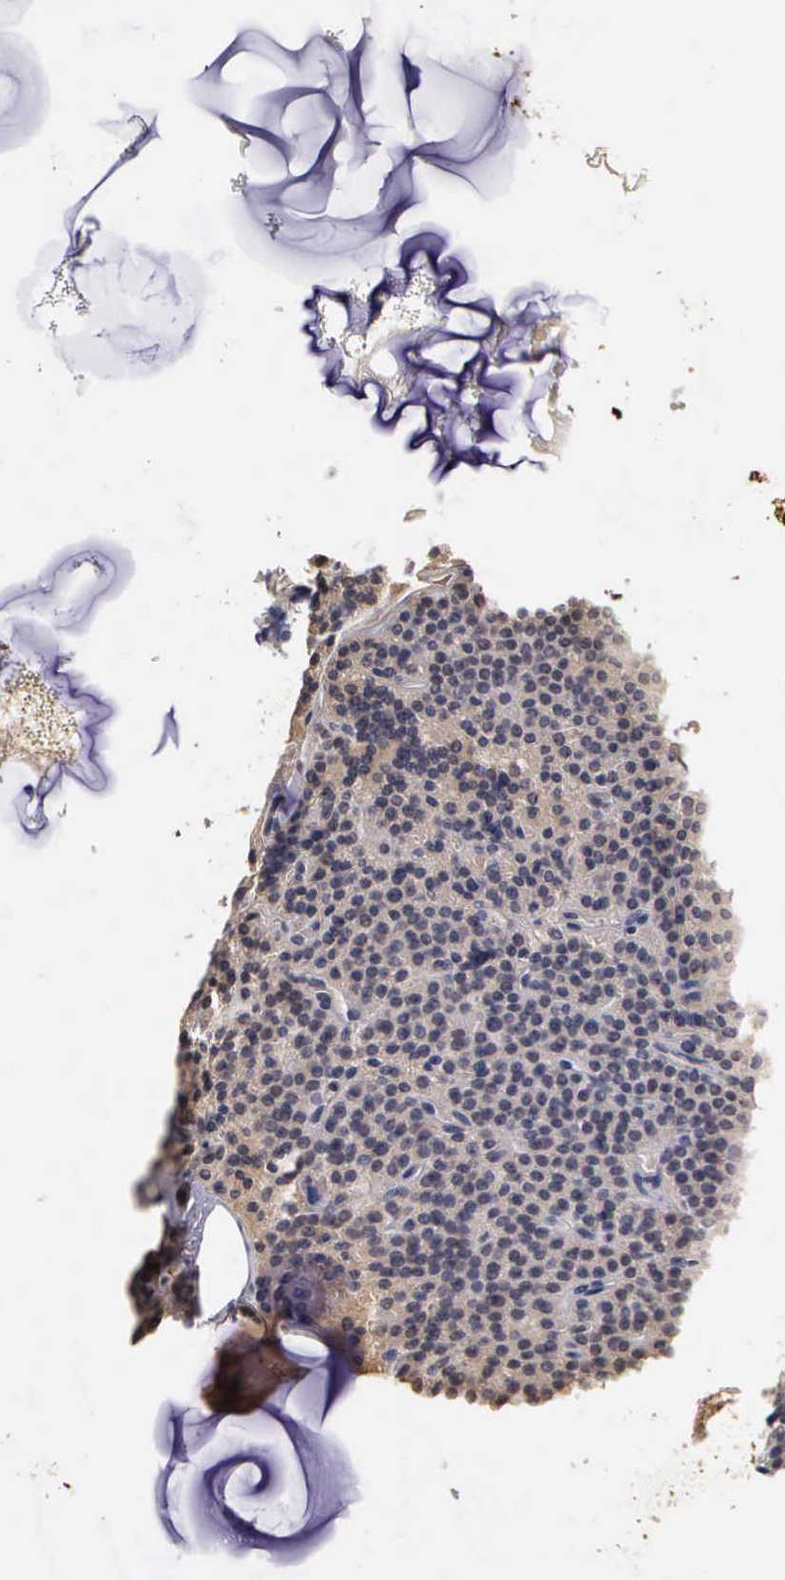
{"staining": {"intensity": "weak", "quantity": ">75%", "location": "cytoplasmic/membranous"}, "tissue": "parathyroid gland", "cell_type": "Glandular cells", "image_type": "normal", "snomed": [{"axis": "morphology", "description": "Normal tissue, NOS"}, {"axis": "topography", "description": "Parathyroid gland"}], "caption": "Immunohistochemistry histopathology image of unremarkable parathyroid gland stained for a protein (brown), which reveals low levels of weak cytoplasmic/membranous positivity in about >75% of glandular cells.", "gene": "ENO3", "patient": {"sex": "female", "age": 29}}